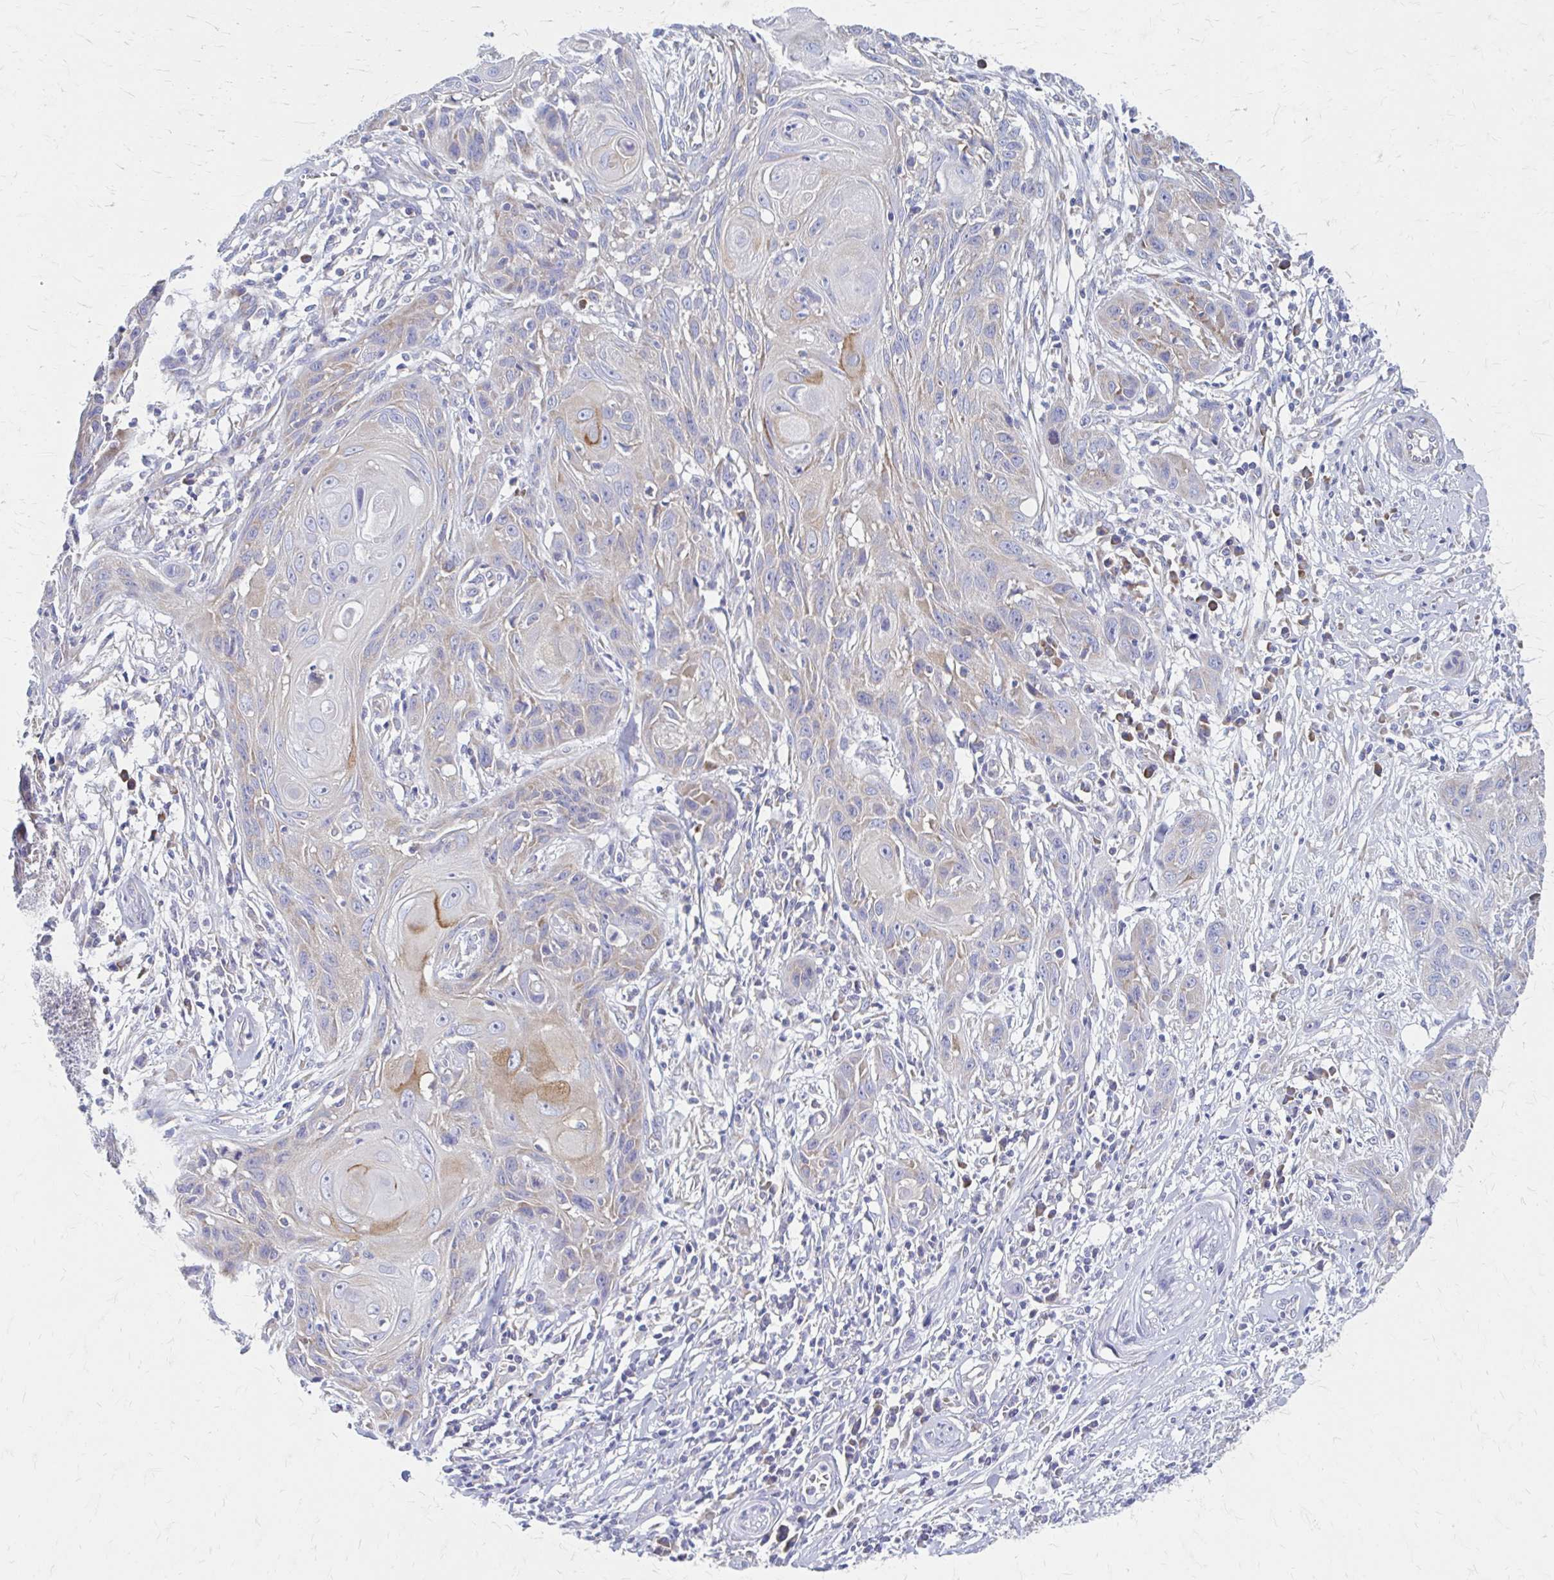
{"staining": {"intensity": "moderate", "quantity": "<25%", "location": "cytoplasmic/membranous"}, "tissue": "skin cancer", "cell_type": "Tumor cells", "image_type": "cancer", "snomed": [{"axis": "morphology", "description": "Squamous cell carcinoma, NOS"}, {"axis": "topography", "description": "Skin"}, {"axis": "topography", "description": "Vulva"}], "caption": "This is an image of immunohistochemistry staining of squamous cell carcinoma (skin), which shows moderate expression in the cytoplasmic/membranous of tumor cells.", "gene": "RPL27A", "patient": {"sex": "female", "age": 83}}